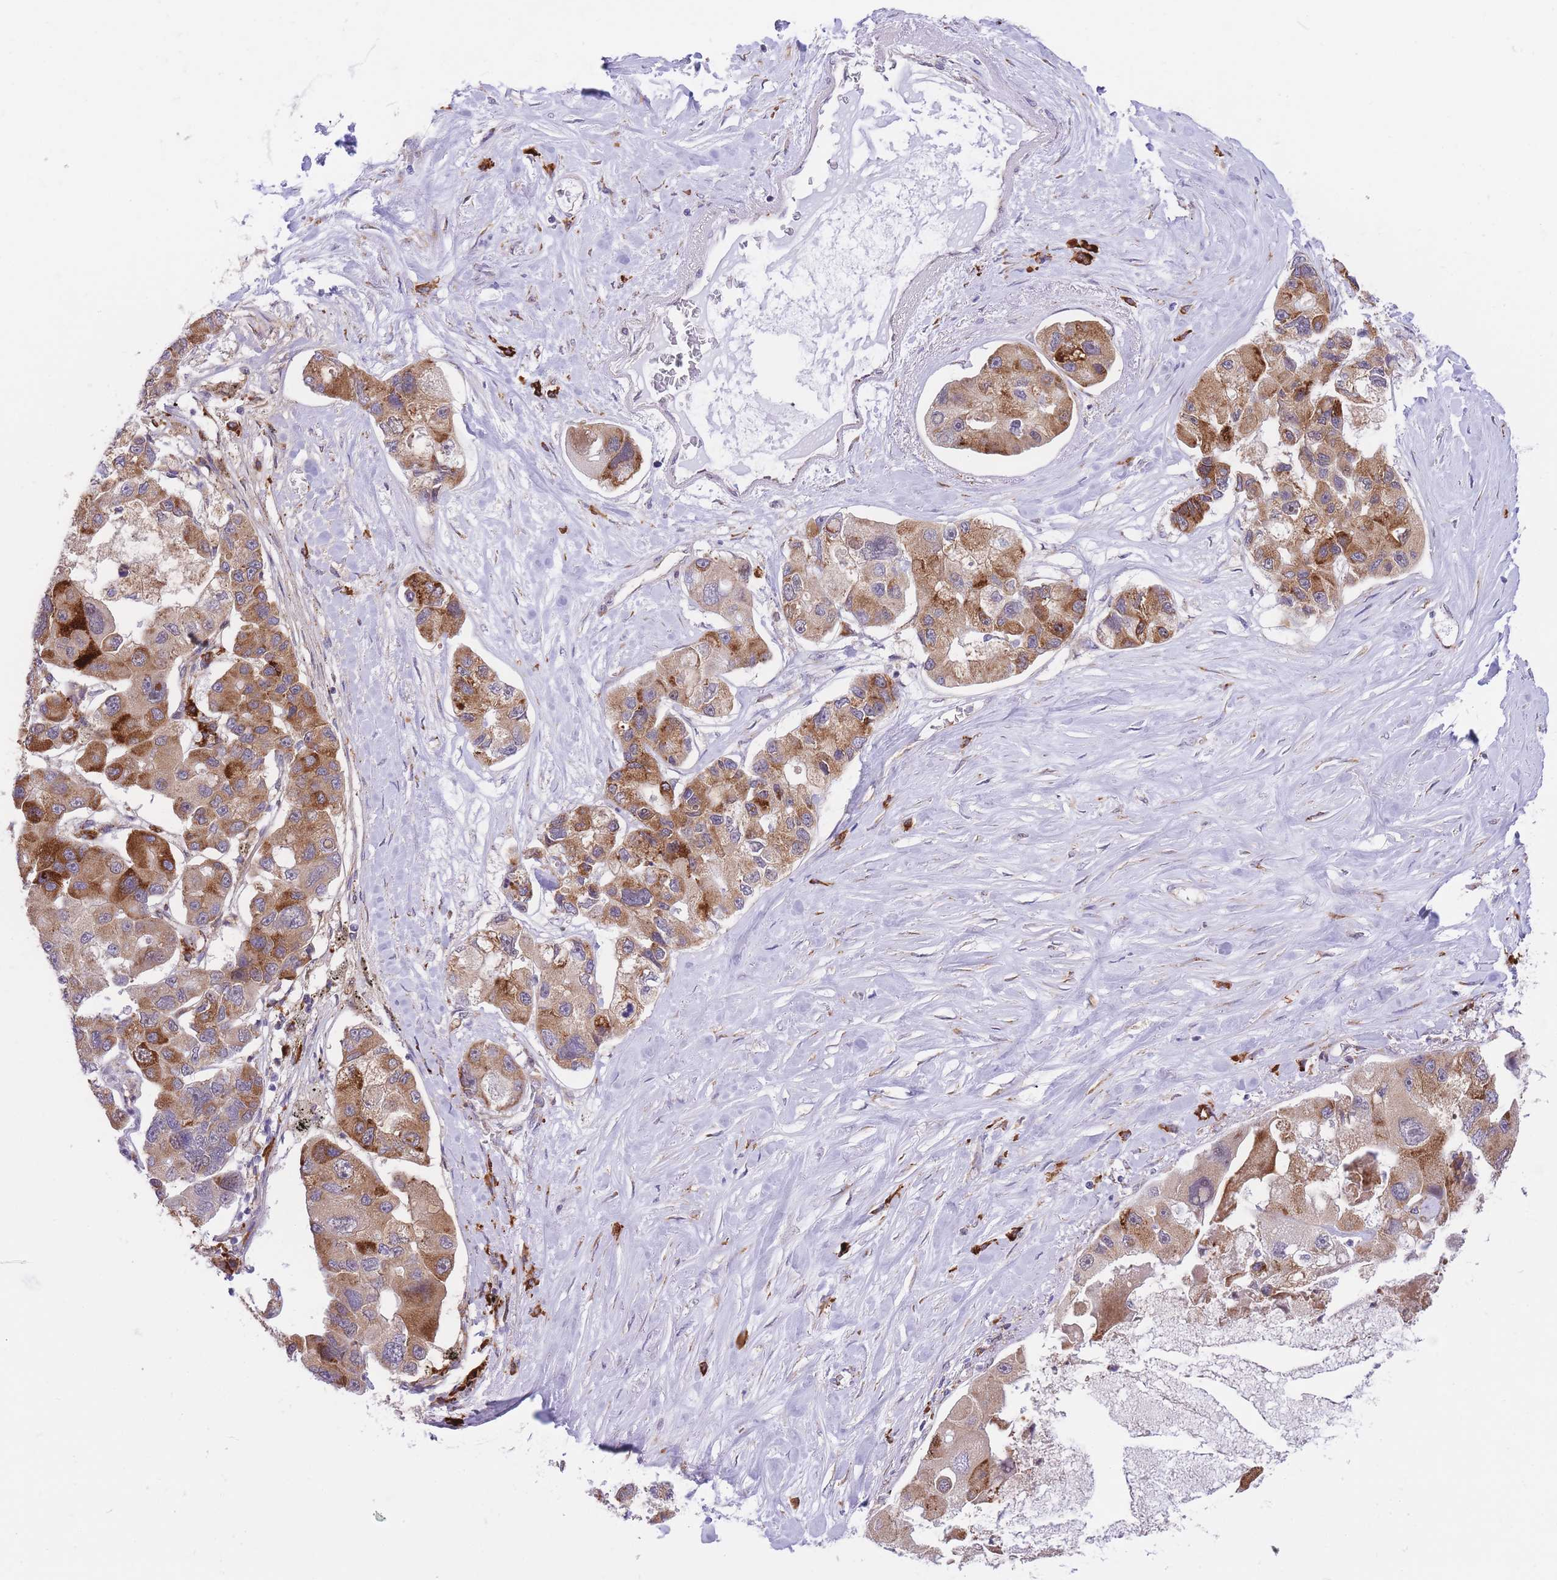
{"staining": {"intensity": "moderate", "quantity": ">75%", "location": "cytoplasmic/membranous"}, "tissue": "lung cancer", "cell_type": "Tumor cells", "image_type": "cancer", "snomed": [{"axis": "morphology", "description": "Adenocarcinoma, NOS"}, {"axis": "topography", "description": "Lung"}], "caption": "High-magnification brightfield microscopy of lung cancer stained with DAB (3,3'-diaminobenzidine) (brown) and counterstained with hematoxylin (blue). tumor cells exhibit moderate cytoplasmic/membranous expression is identified in approximately>75% of cells. (DAB IHC with brightfield microscopy, high magnification).", "gene": "EXOSC8", "patient": {"sex": "female", "age": 54}}